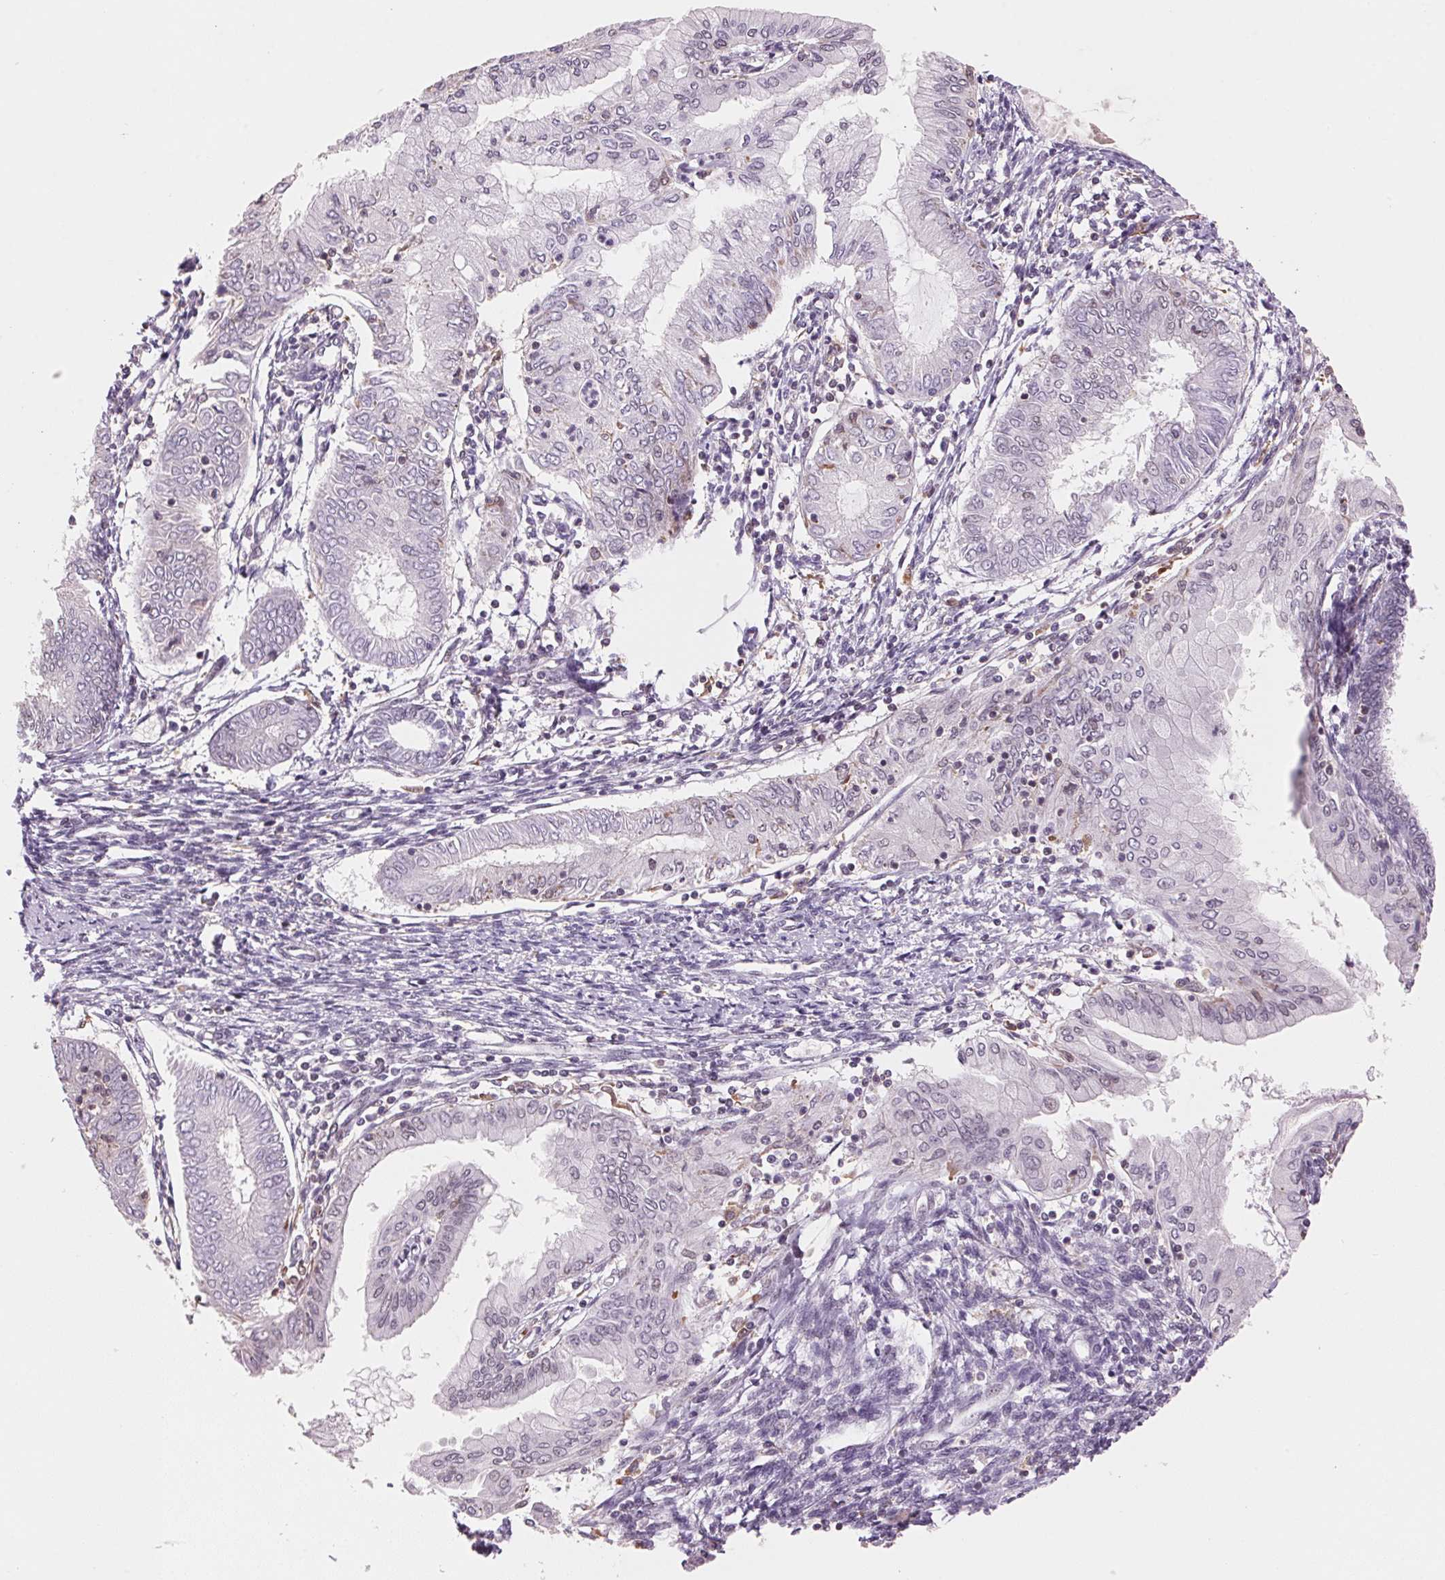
{"staining": {"intensity": "negative", "quantity": "none", "location": "none"}, "tissue": "endometrial cancer", "cell_type": "Tumor cells", "image_type": "cancer", "snomed": [{"axis": "morphology", "description": "Adenocarcinoma, NOS"}, {"axis": "topography", "description": "Endometrium"}], "caption": "Tumor cells show no significant protein positivity in endometrial cancer.", "gene": "HNRNPDL", "patient": {"sex": "female", "age": 68}}